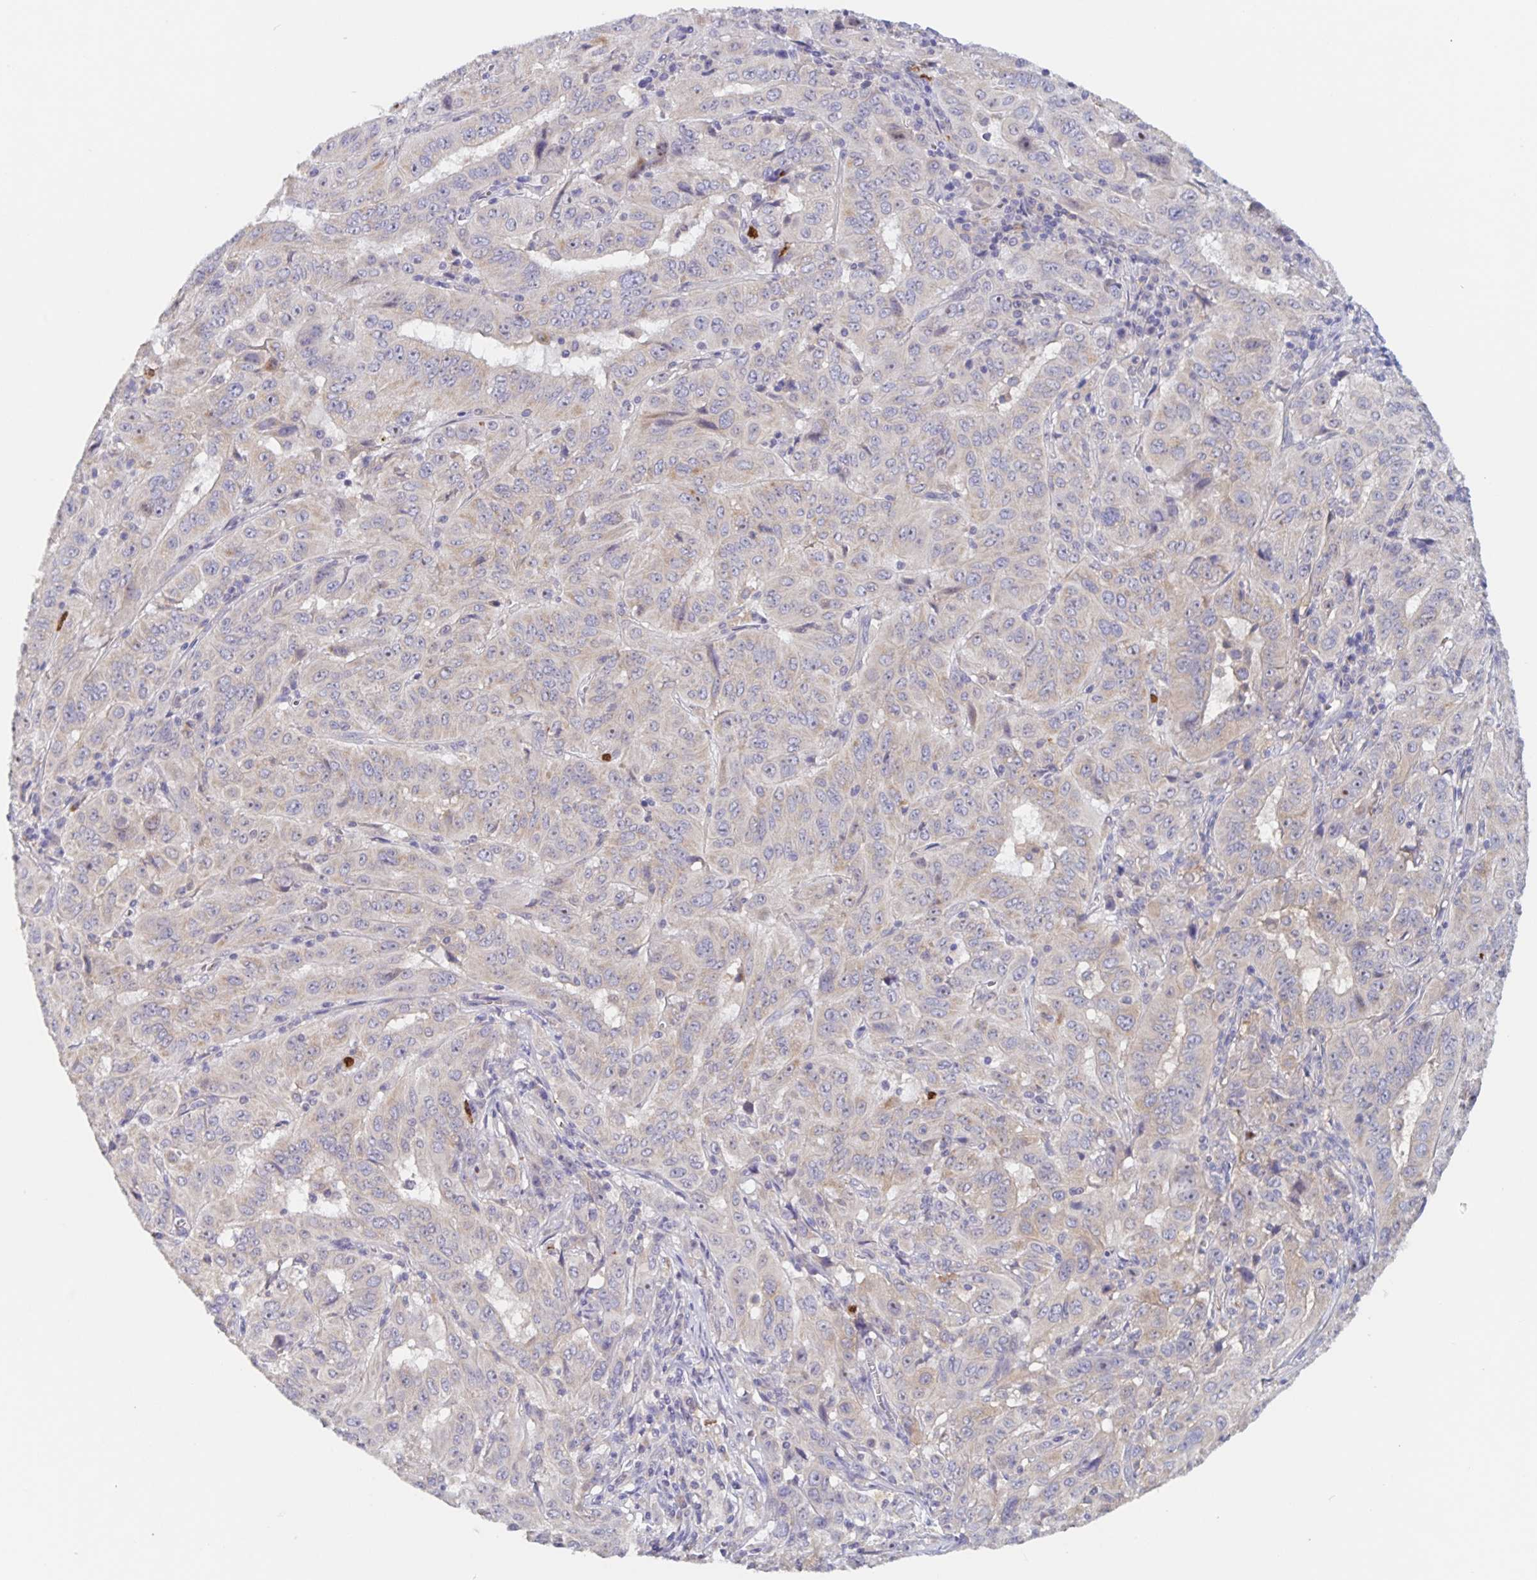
{"staining": {"intensity": "weak", "quantity": "<25%", "location": "cytoplasmic/membranous"}, "tissue": "pancreatic cancer", "cell_type": "Tumor cells", "image_type": "cancer", "snomed": [{"axis": "morphology", "description": "Adenocarcinoma, NOS"}, {"axis": "topography", "description": "Pancreas"}], "caption": "Protein analysis of pancreatic cancer (adenocarcinoma) shows no significant staining in tumor cells.", "gene": "CDC42BPG", "patient": {"sex": "male", "age": 63}}